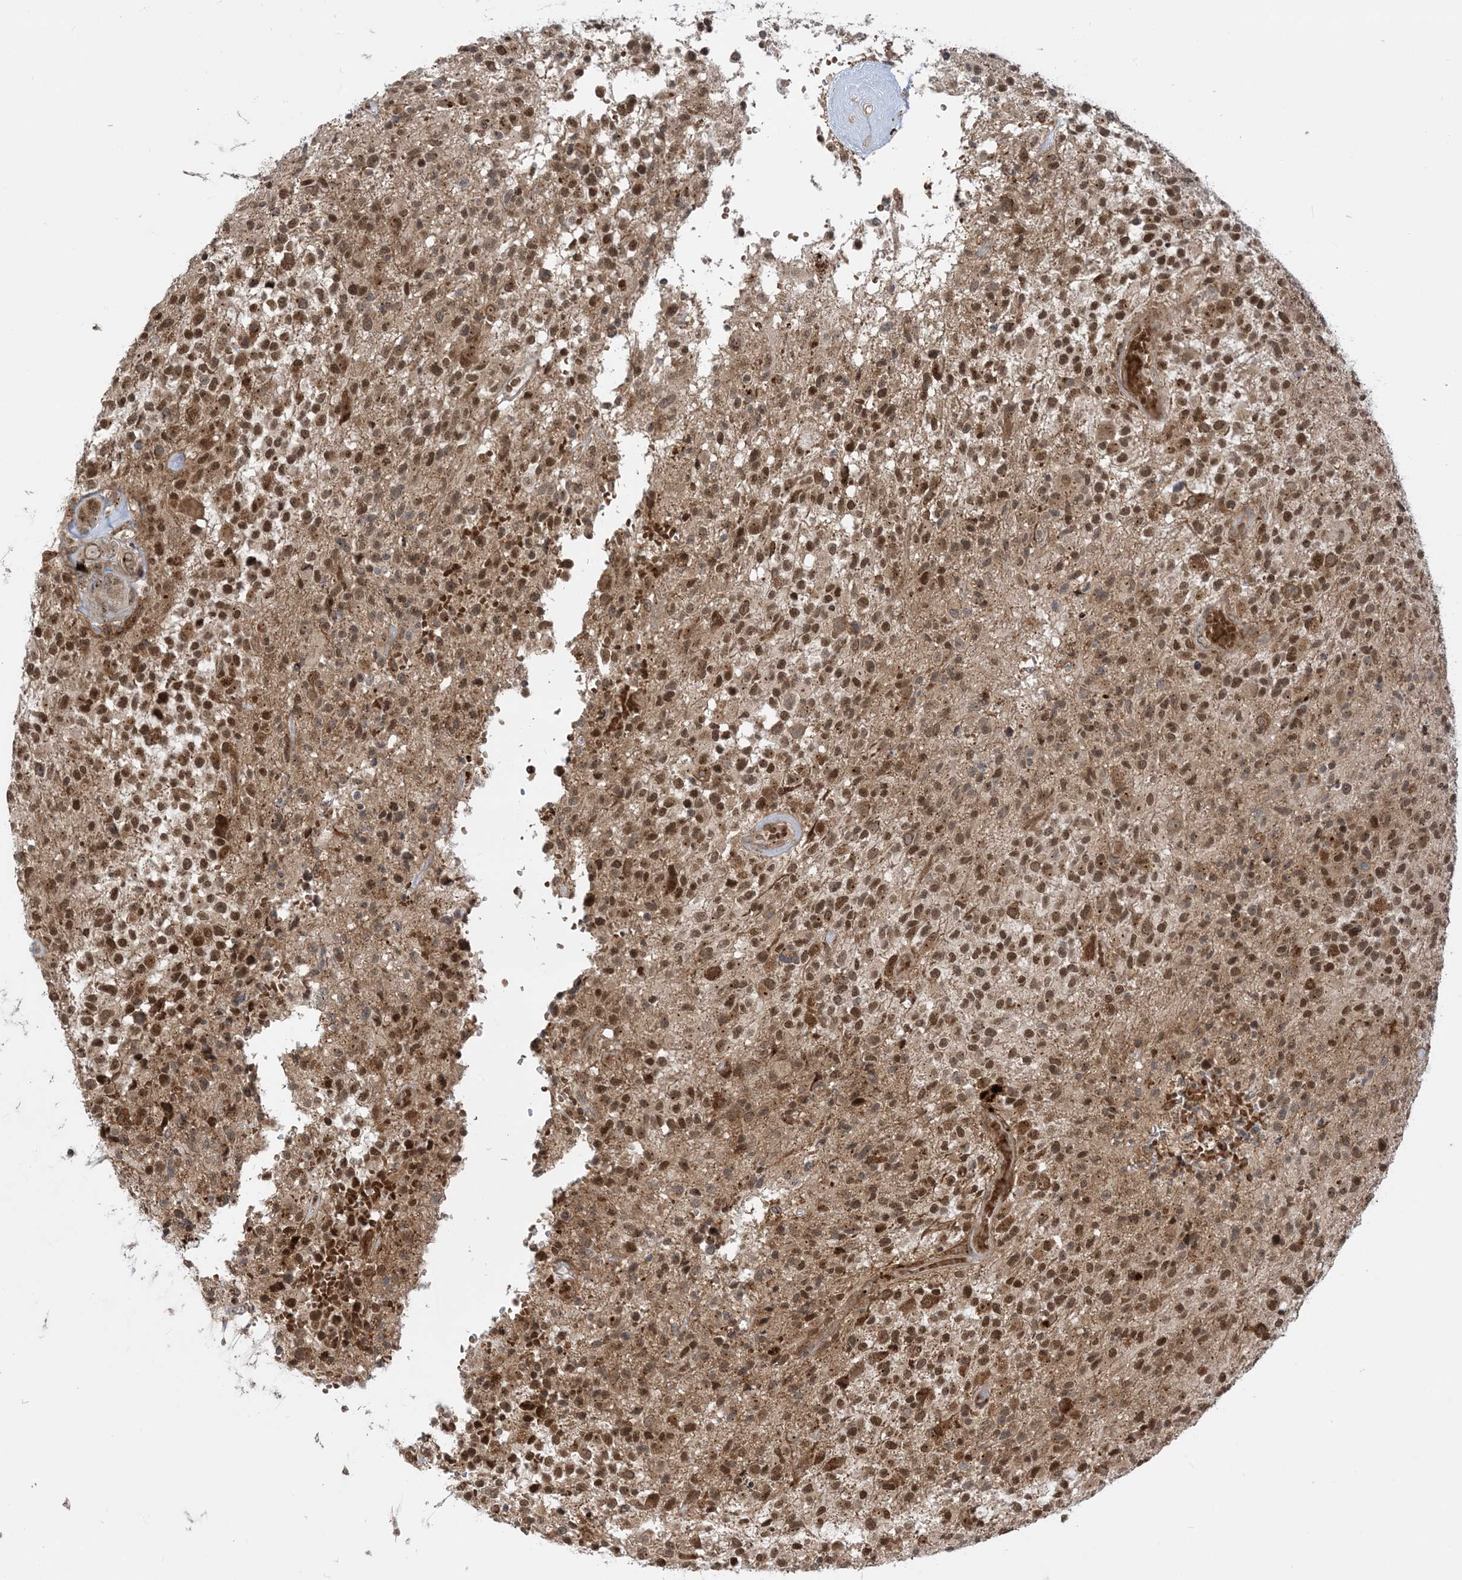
{"staining": {"intensity": "strong", "quantity": ">75%", "location": "cytoplasmic/membranous,nuclear"}, "tissue": "glioma", "cell_type": "Tumor cells", "image_type": "cancer", "snomed": [{"axis": "morphology", "description": "Glioma, malignant, High grade"}, {"axis": "morphology", "description": "Glioblastoma, NOS"}, {"axis": "topography", "description": "Brain"}], "caption": "Human malignant high-grade glioma stained with a protein marker displays strong staining in tumor cells.", "gene": "CASP4", "patient": {"sex": "male", "age": 60}}